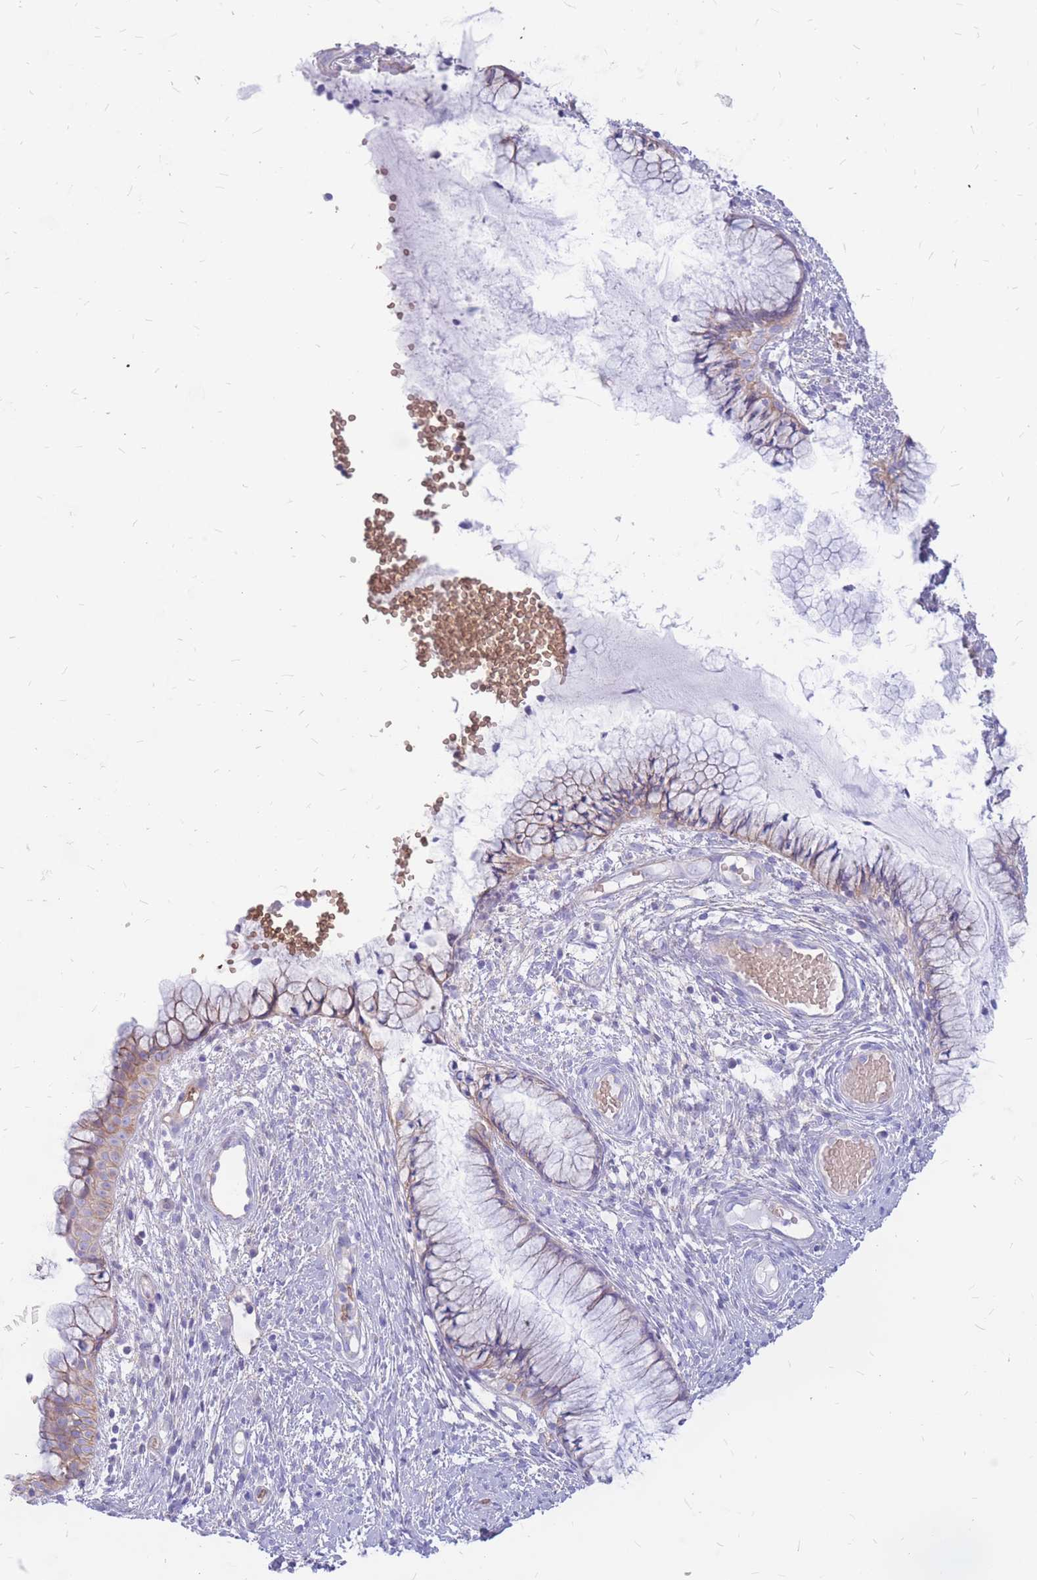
{"staining": {"intensity": "moderate", "quantity": "<25%", "location": "cytoplasmic/membranous"}, "tissue": "cervix", "cell_type": "Glandular cells", "image_type": "normal", "snomed": [{"axis": "morphology", "description": "Normal tissue, NOS"}, {"axis": "topography", "description": "Cervix"}], "caption": "Cervix was stained to show a protein in brown. There is low levels of moderate cytoplasmic/membranous staining in approximately <25% of glandular cells. The protein is shown in brown color, while the nuclei are stained blue.", "gene": "ADD2", "patient": {"sex": "female", "age": 42}}